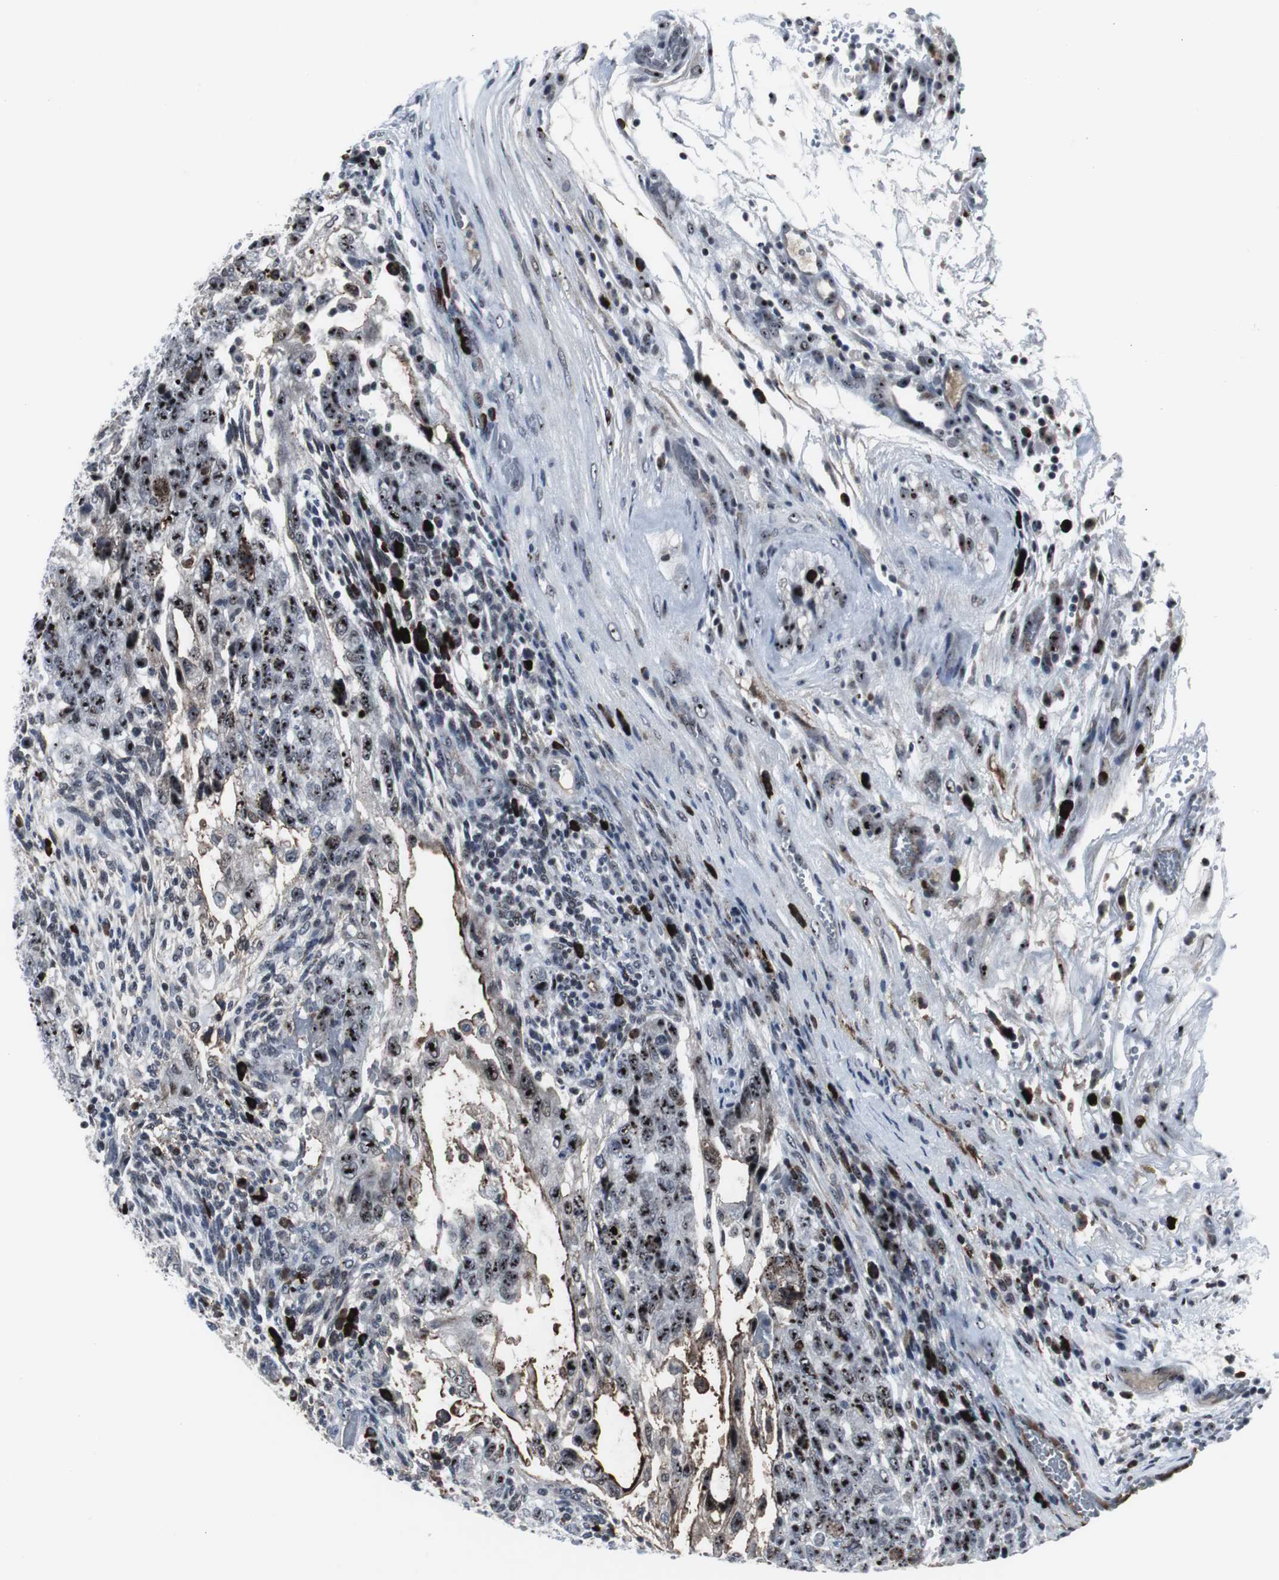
{"staining": {"intensity": "strong", "quantity": ">75%", "location": "nuclear"}, "tissue": "testis cancer", "cell_type": "Tumor cells", "image_type": "cancer", "snomed": [{"axis": "morphology", "description": "Normal tissue, NOS"}, {"axis": "morphology", "description": "Carcinoma, Embryonal, NOS"}, {"axis": "topography", "description": "Testis"}], "caption": "Protein expression analysis of testis embryonal carcinoma displays strong nuclear positivity in approximately >75% of tumor cells.", "gene": "DOK1", "patient": {"sex": "male", "age": 36}}